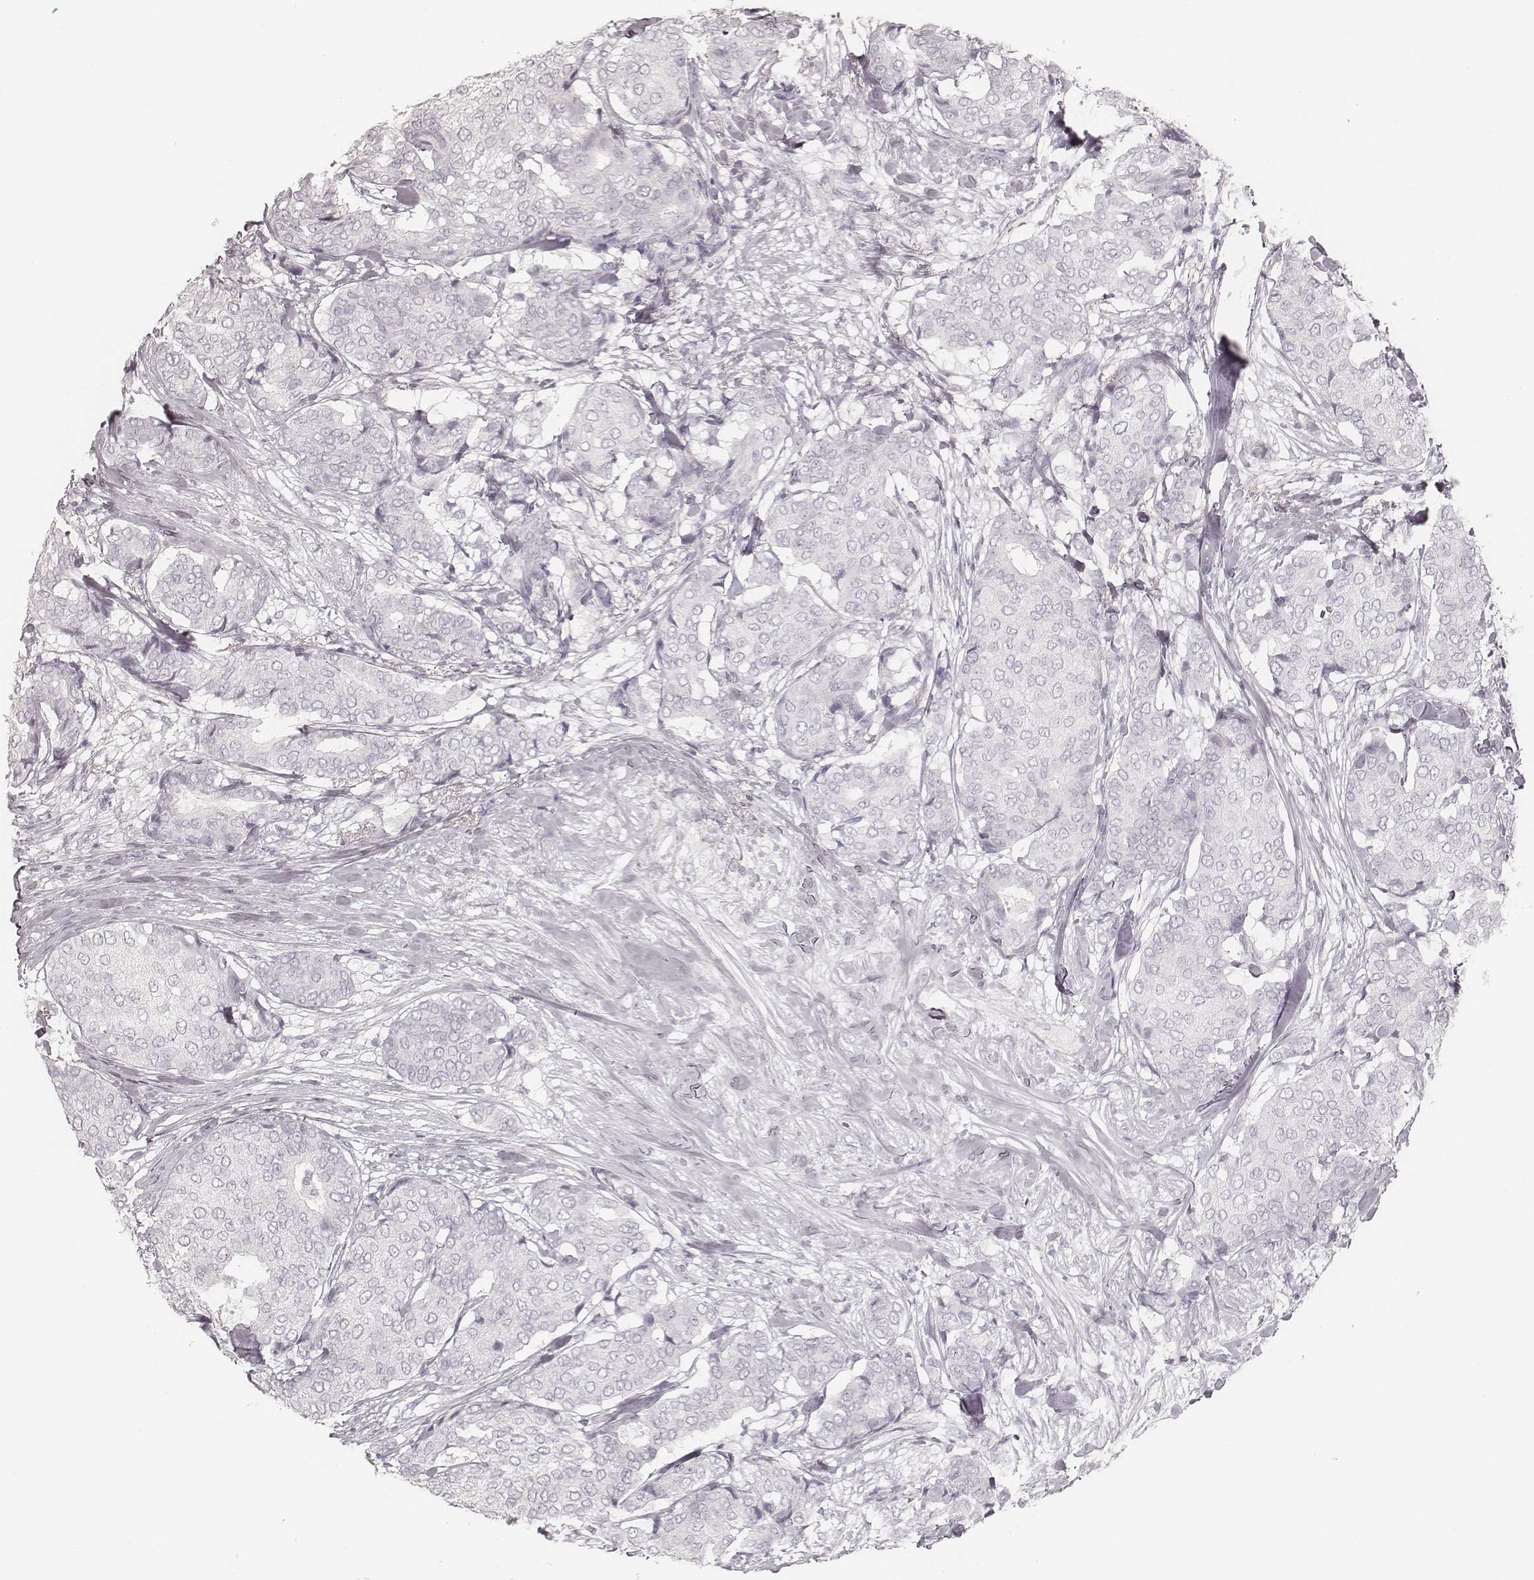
{"staining": {"intensity": "negative", "quantity": "none", "location": "none"}, "tissue": "breast cancer", "cell_type": "Tumor cells", "image_type": "cancer", "snomed": [{"axis": "morphology", "description": "Duct carcinoma"}, {"axis": "topography", "description": "Breast"}], "caption": "Tumor cells show no significant expression in breast intraductal carcinoma.", "gene": "KRT72", "patient": {"sex": "female", "age": 75}}